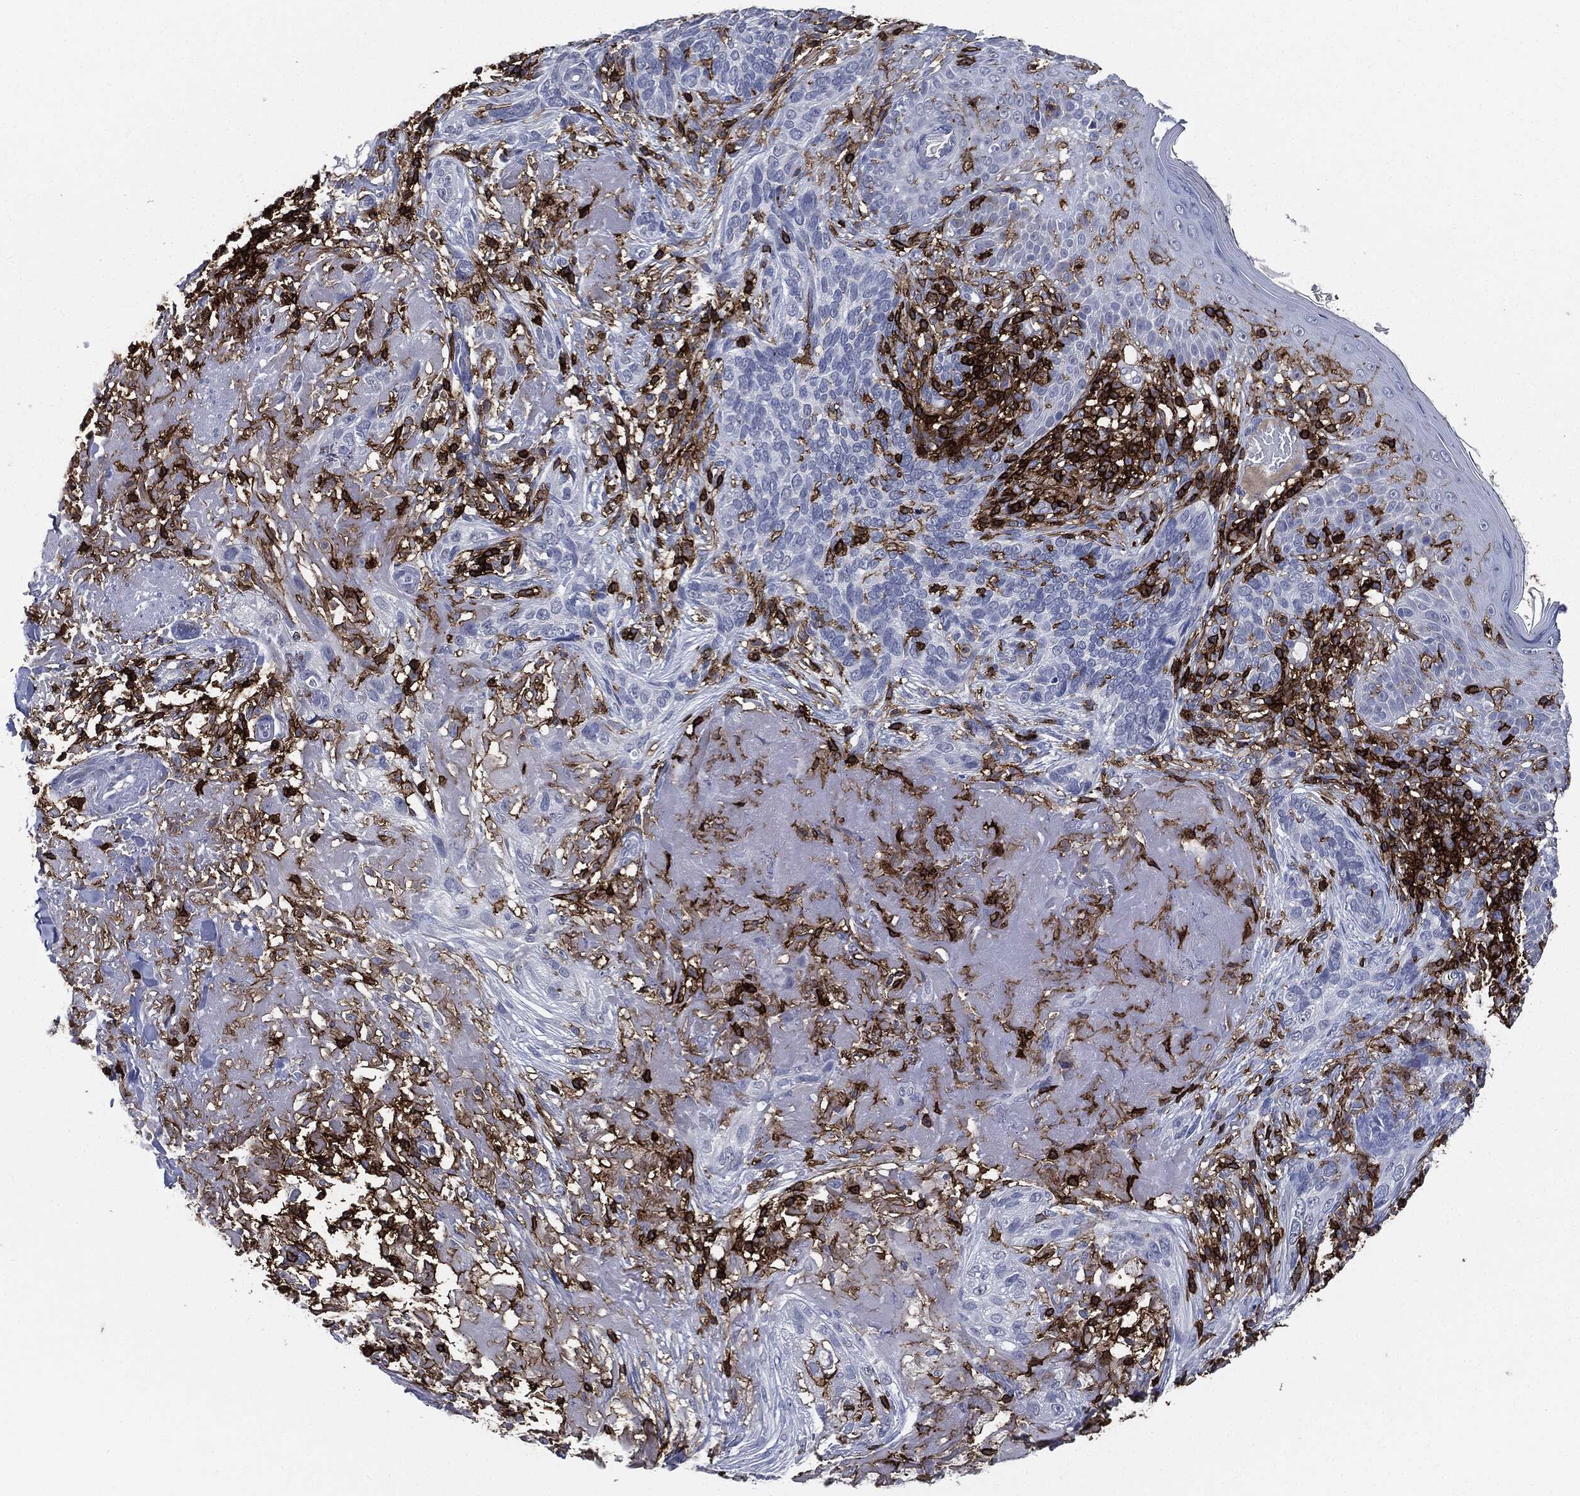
{"staining": {"intensity": "negative", "quantity": "none", "location": "none"}, "tissue": "skin cancer", "cell_type": "Tumor cells", "image_type": "cancer", "snomed": [{"axis": "morphology", "description": "Basal cell carcinoma"}, {"axis": "topography", "description": "Skin"}], "caption": "Immunohistochemical staining of human skin cancer exhibits no significant expression in tumor cells.", "gene": "PTPRC", "patient": {"sex": "male", "age": 91}}